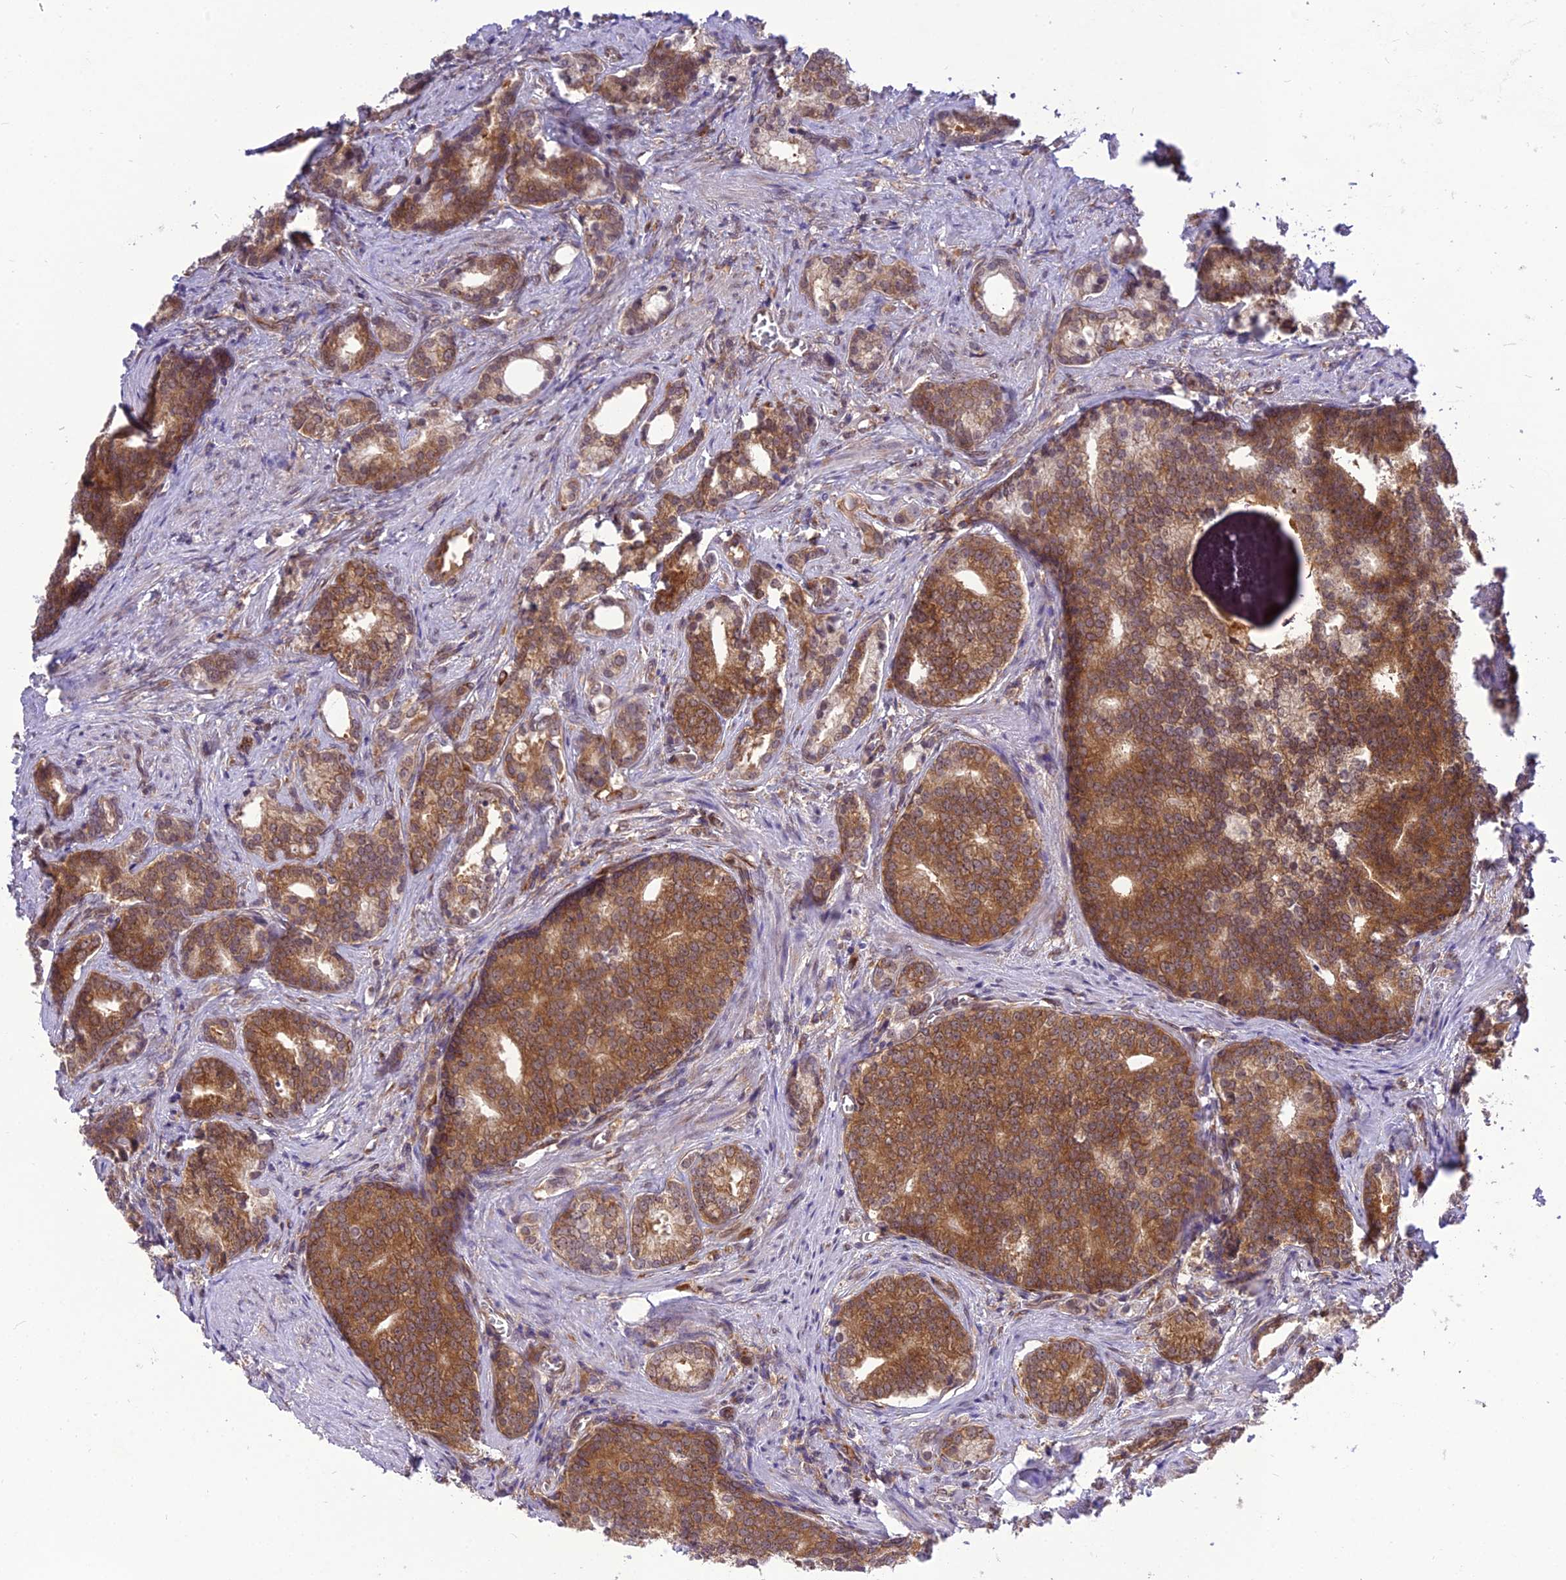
{"staining": {"intensity": "strong", "quantity": ">75%", "location": "cytoplasmic/membranous"}, "tissue": "prostate cancer", "cell_type": "Tumor cells", "image_type": "cancer", "snomed": [{"axis": "morphology", "description": "Adenocarcinoma, Low grade"}, {"axis": "topography", "description": "Prostate"}], "caption": "High-magnification brightfield microscopy of low-grade adenocarcinoma (prostate) stained with DAB (3,3'-diaminobenzidine) (brown) and counterstained with hematoxylin (blue). tumor cells exhibit strong cytoplasmic/membranous positivity is identified in about>75% of cells.", "gene": "DHCR7", "patient": {"sex": "male", "age": 71}}